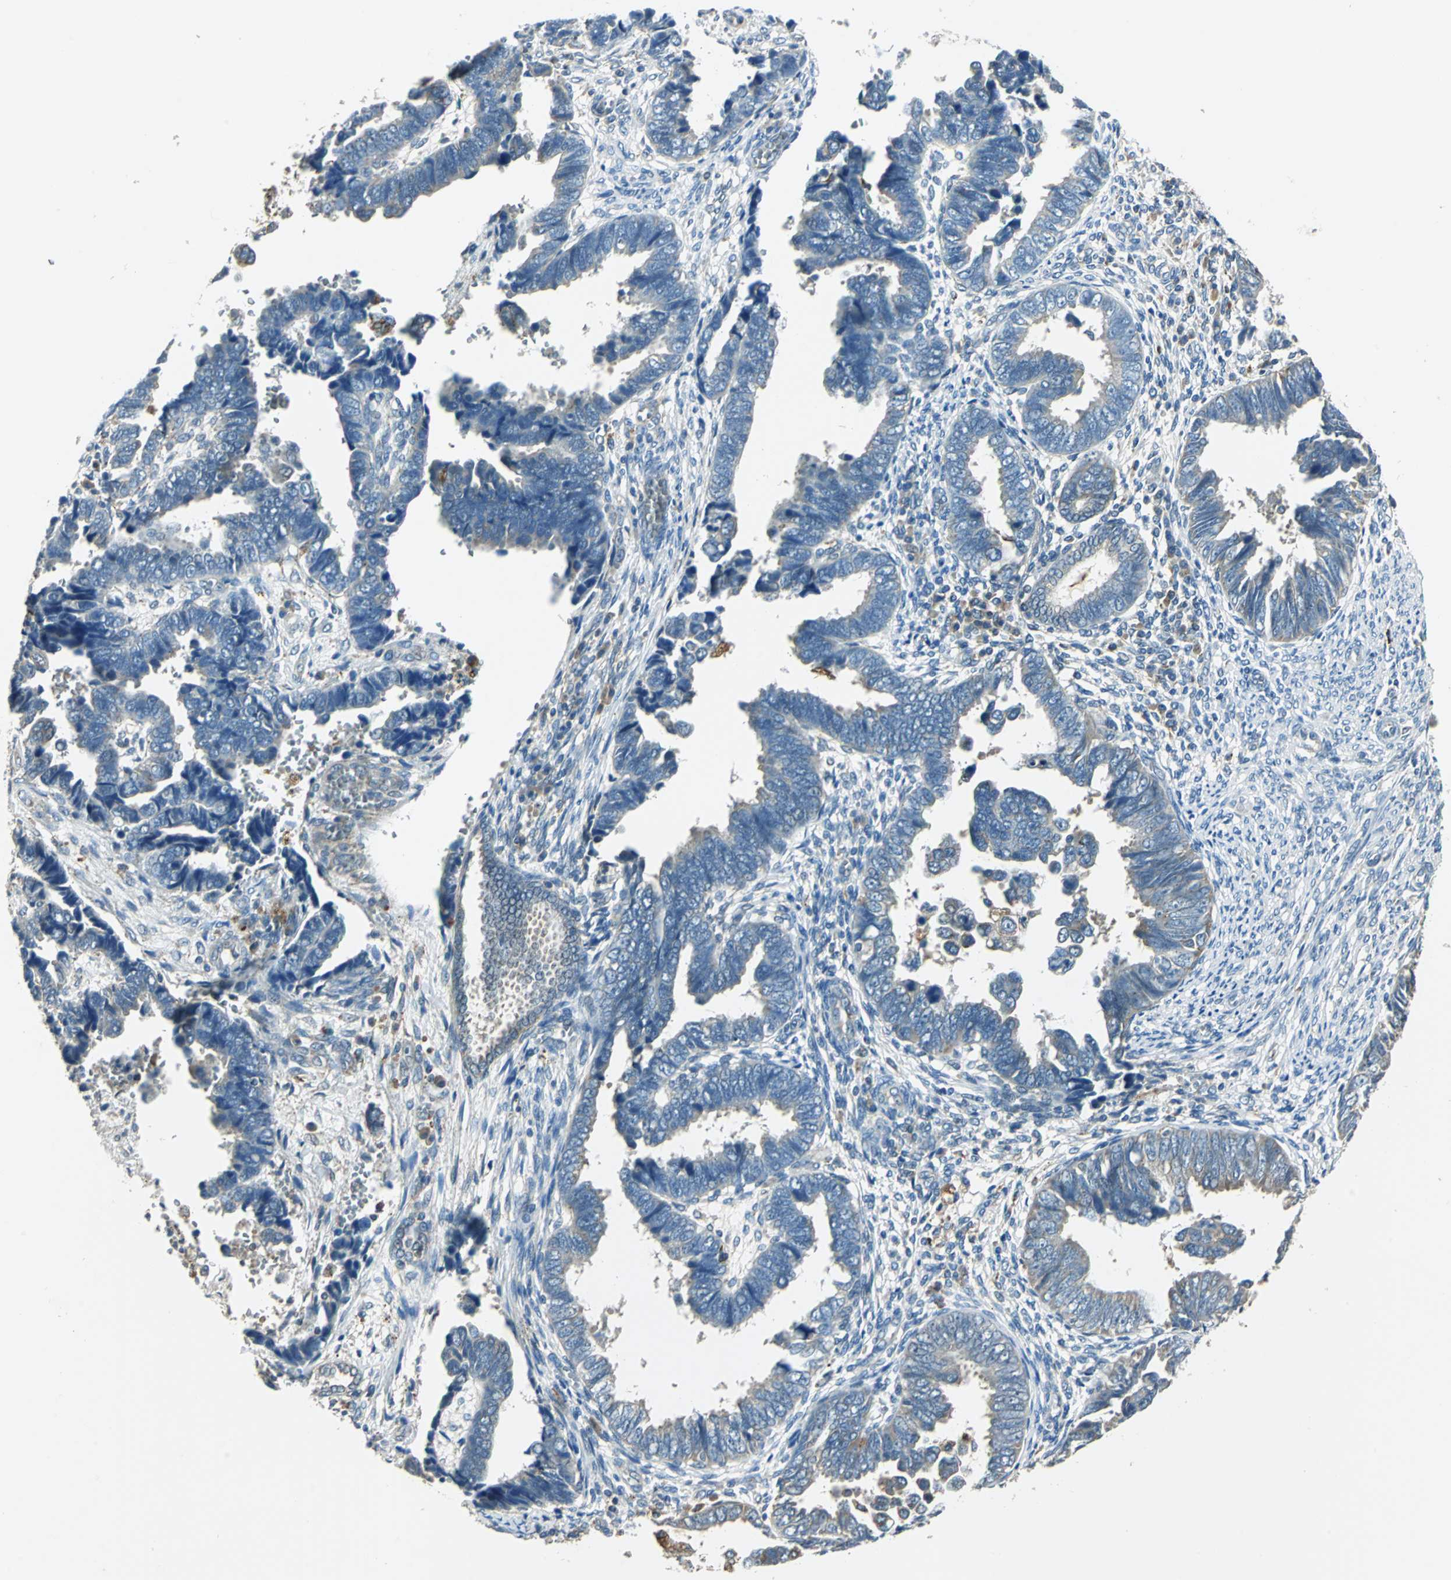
{"staining": {"intensity": "negative", "quantity": "none", "location": "none"}, "tissue": "endometrial cancer", "cell_type": "Tumor cells", "image_type": "cancer", "snomed": [{"axis": "morphology", "description": "Adenocarcinoma, NOS"}, {"axis": "topography", "description": "Endometrium"}], "caption": "Adenocarcinoma (endometrial) stained for a protein using immunohistochemistry (IHC) exhibits no staining tumor cells.", "gene": "NIT1", "patient": {"sex": "female", "age": 75}}